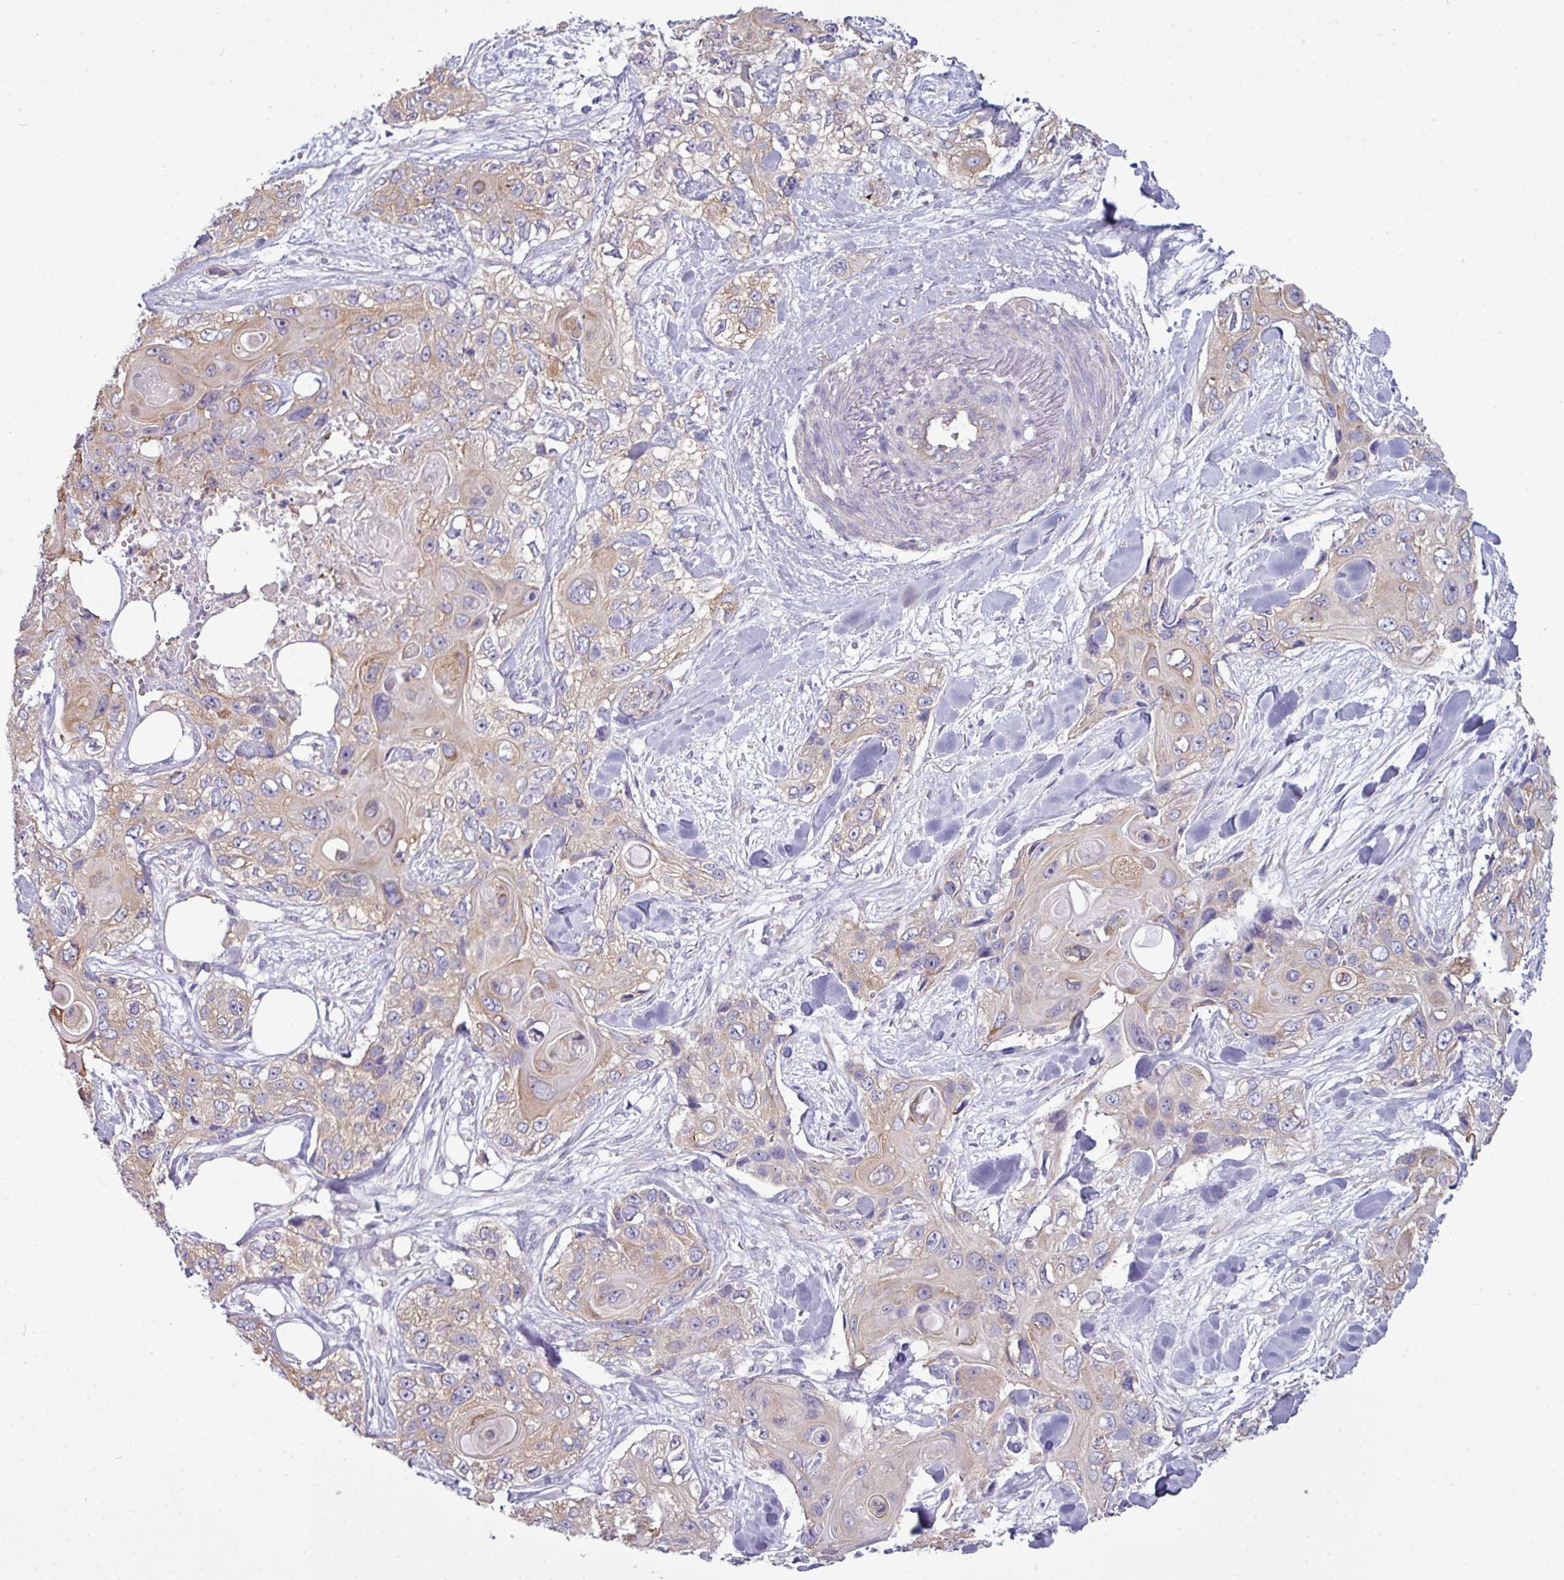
{"staining": {"intensity": "weak", "quantity": "25%-75%", "location": "cytoplasmic/membranous"}, "tissue": "skin cancer", "cell_type": "Tumor cells", "image_type": "cancer", "snomed": [{"axis": "morphology", "description": "Normal tissue, NOS"}, {"axis": "morphology", "description": "Squamous cell carcinoma, NOS"}, {"axis": "topography", "description": "Skin"}], "caption": "High-power microscopy captured an immunohistochemistry (IHC) image of skin cancer, revealing weak cytoplasmic/membranous staining in about 25%-75% of tumor cells.", "gene": "AGAP5", "patient": {"sex": "male", "age": 72}}